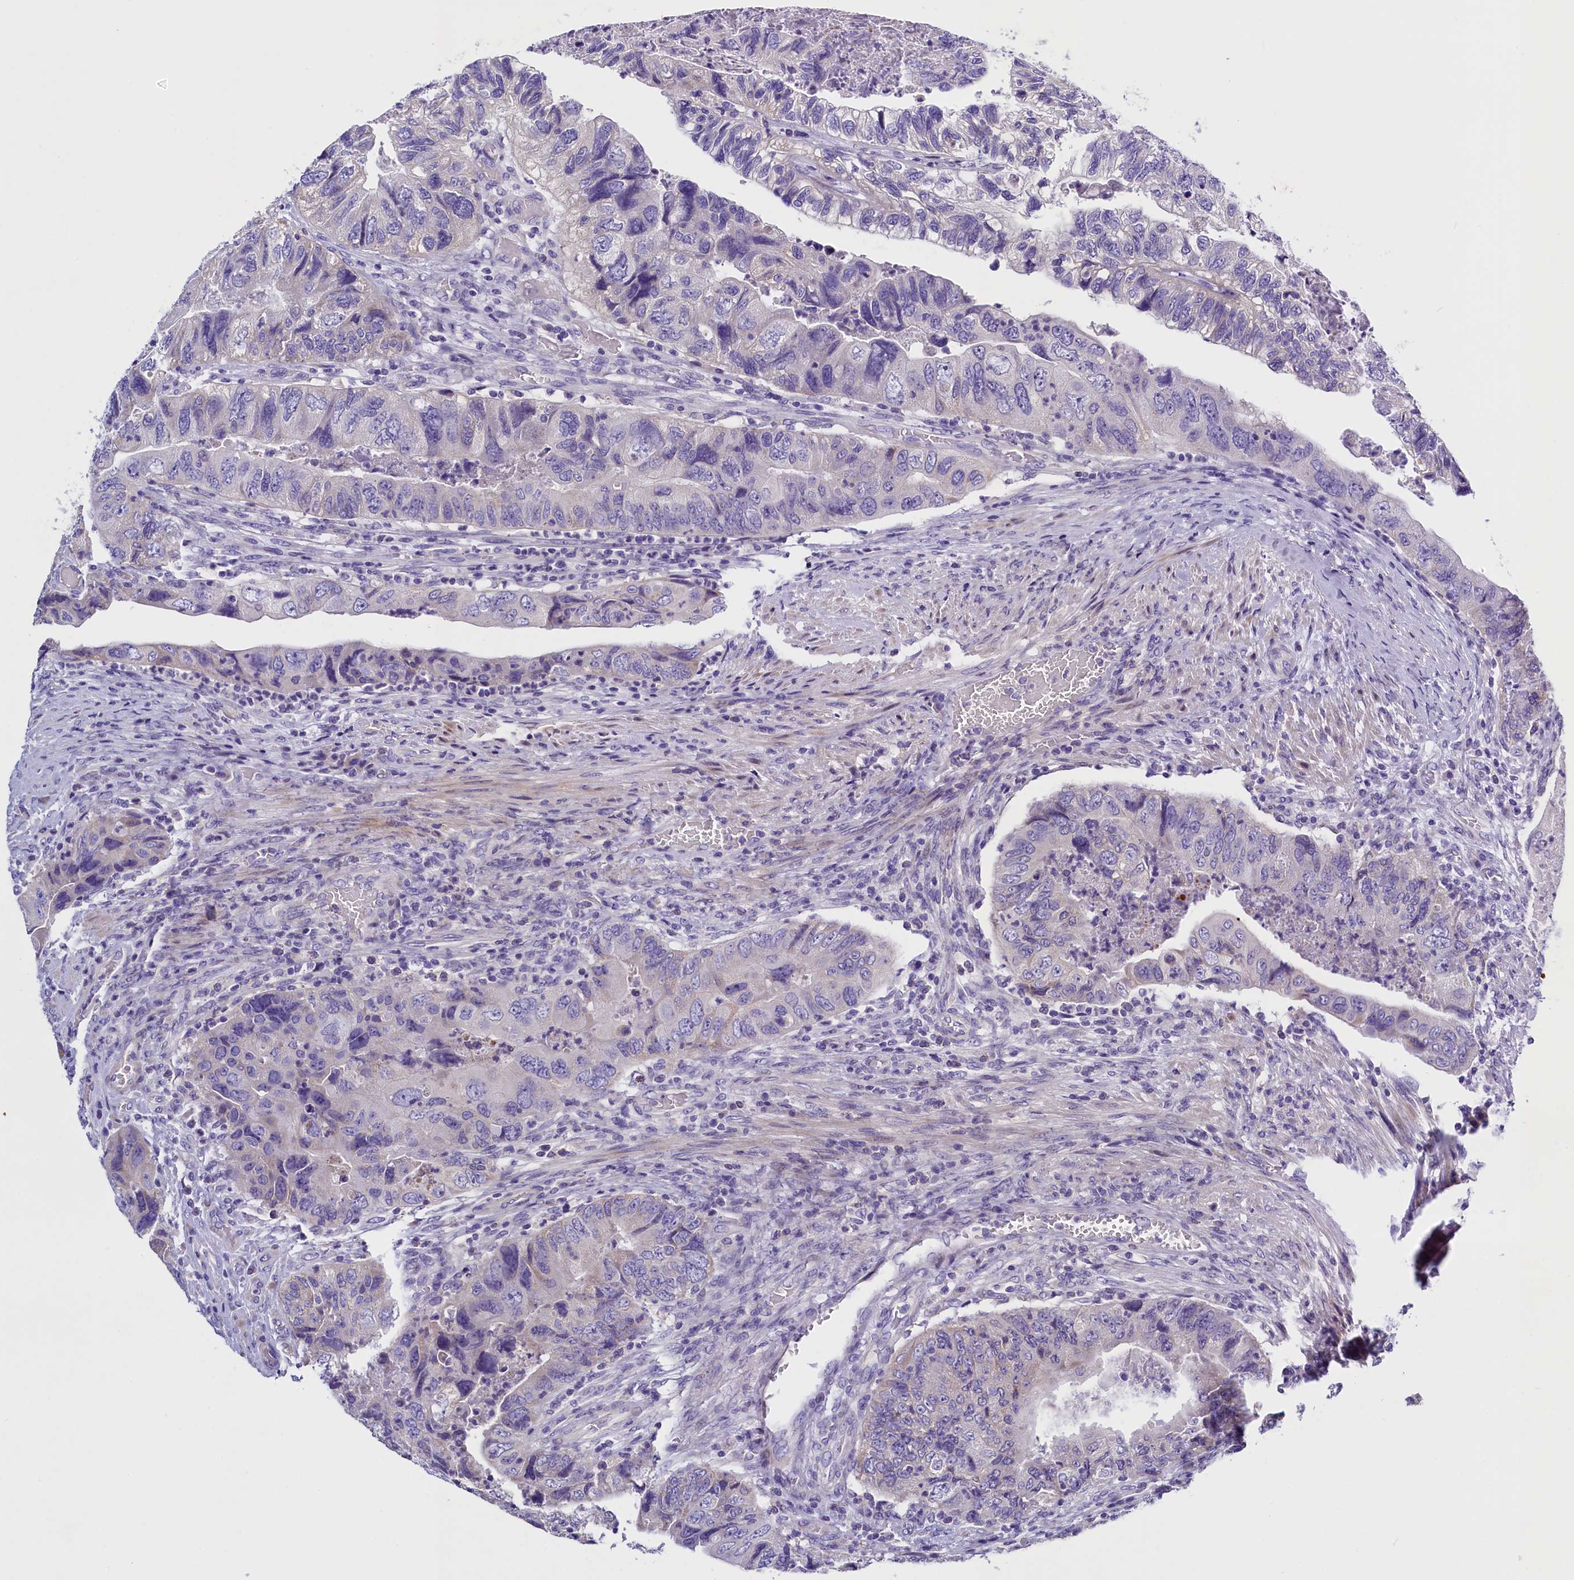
{"staining": {"intensity": "negative", "quantity": "none", "location": "none"}, "tissue": "colorectal cancer", "cell_type": "Tumor cells", "image_type": "cancer", "snomed": [{"axis": "morphology", "description": "Adenocarcinoma, NOS"}, {"axis": "topography", "description": "Rectum"}], "caption": "IHC photomicrograph of neoplastic tissue: human colorectal cancer stained with DAB reveals no significant protein staining in tumor cells.", "gene": "RTTN", "patient": {"sex": "male", "age": 63}}